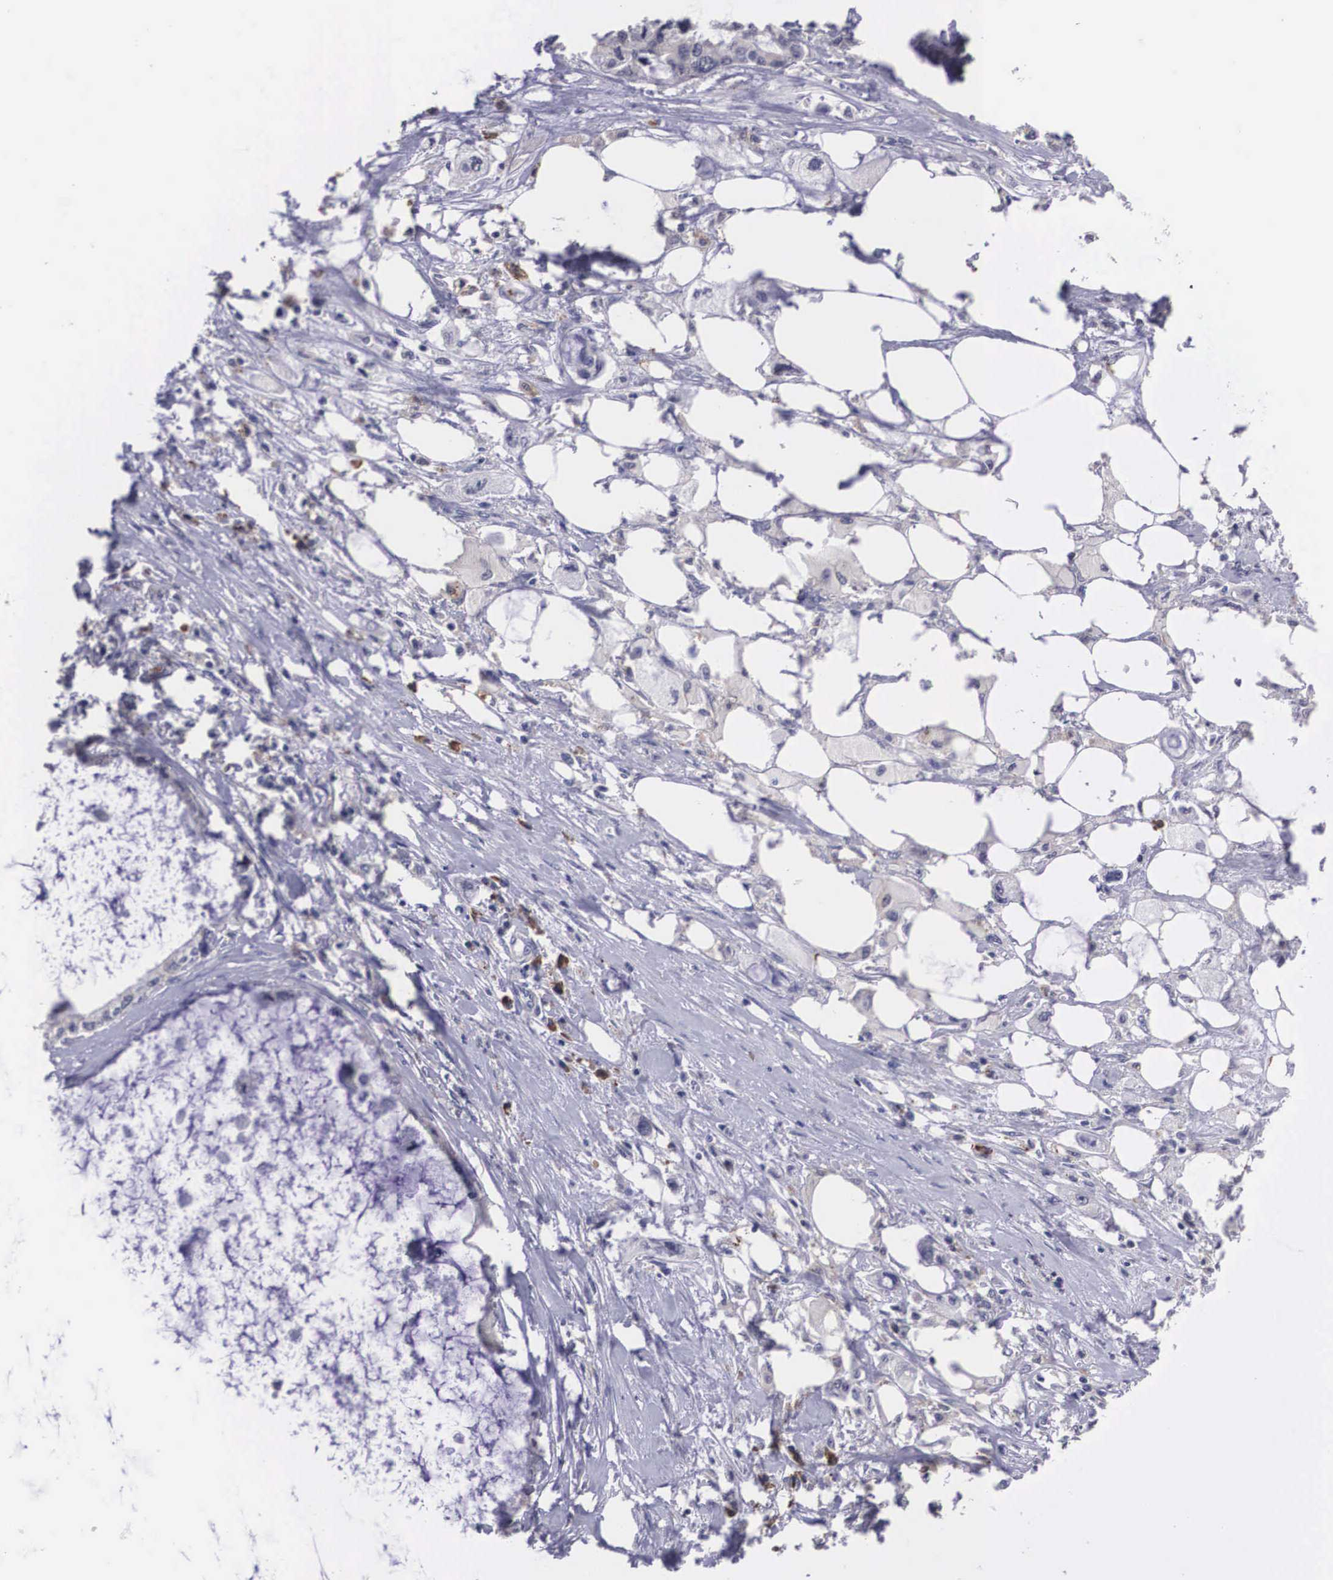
{"staining": {"intensity": "weak", "quantity": "25%-75%", "location": "cytoplasmic/membranous"}, "tissue": "pancreatic cancer", "cell_type": "Tumor cells", "image_type": "cancer", "snomed": [{"axis": "morphology", "description": "Adenocarcinoma, NOS"}, {"axis": "topography", "description": "Pancreas"}, {"axis": "topography", "description": "Stomach, upper"}], "caption": "Human pancreatic cancer stained for a protein (brown) shows weak cytoplasmic/membranous positive staining in about 25%-75% of tumor cells.", "gene": "CRELD2", "patient": {"sex": "male", "age": 77}}